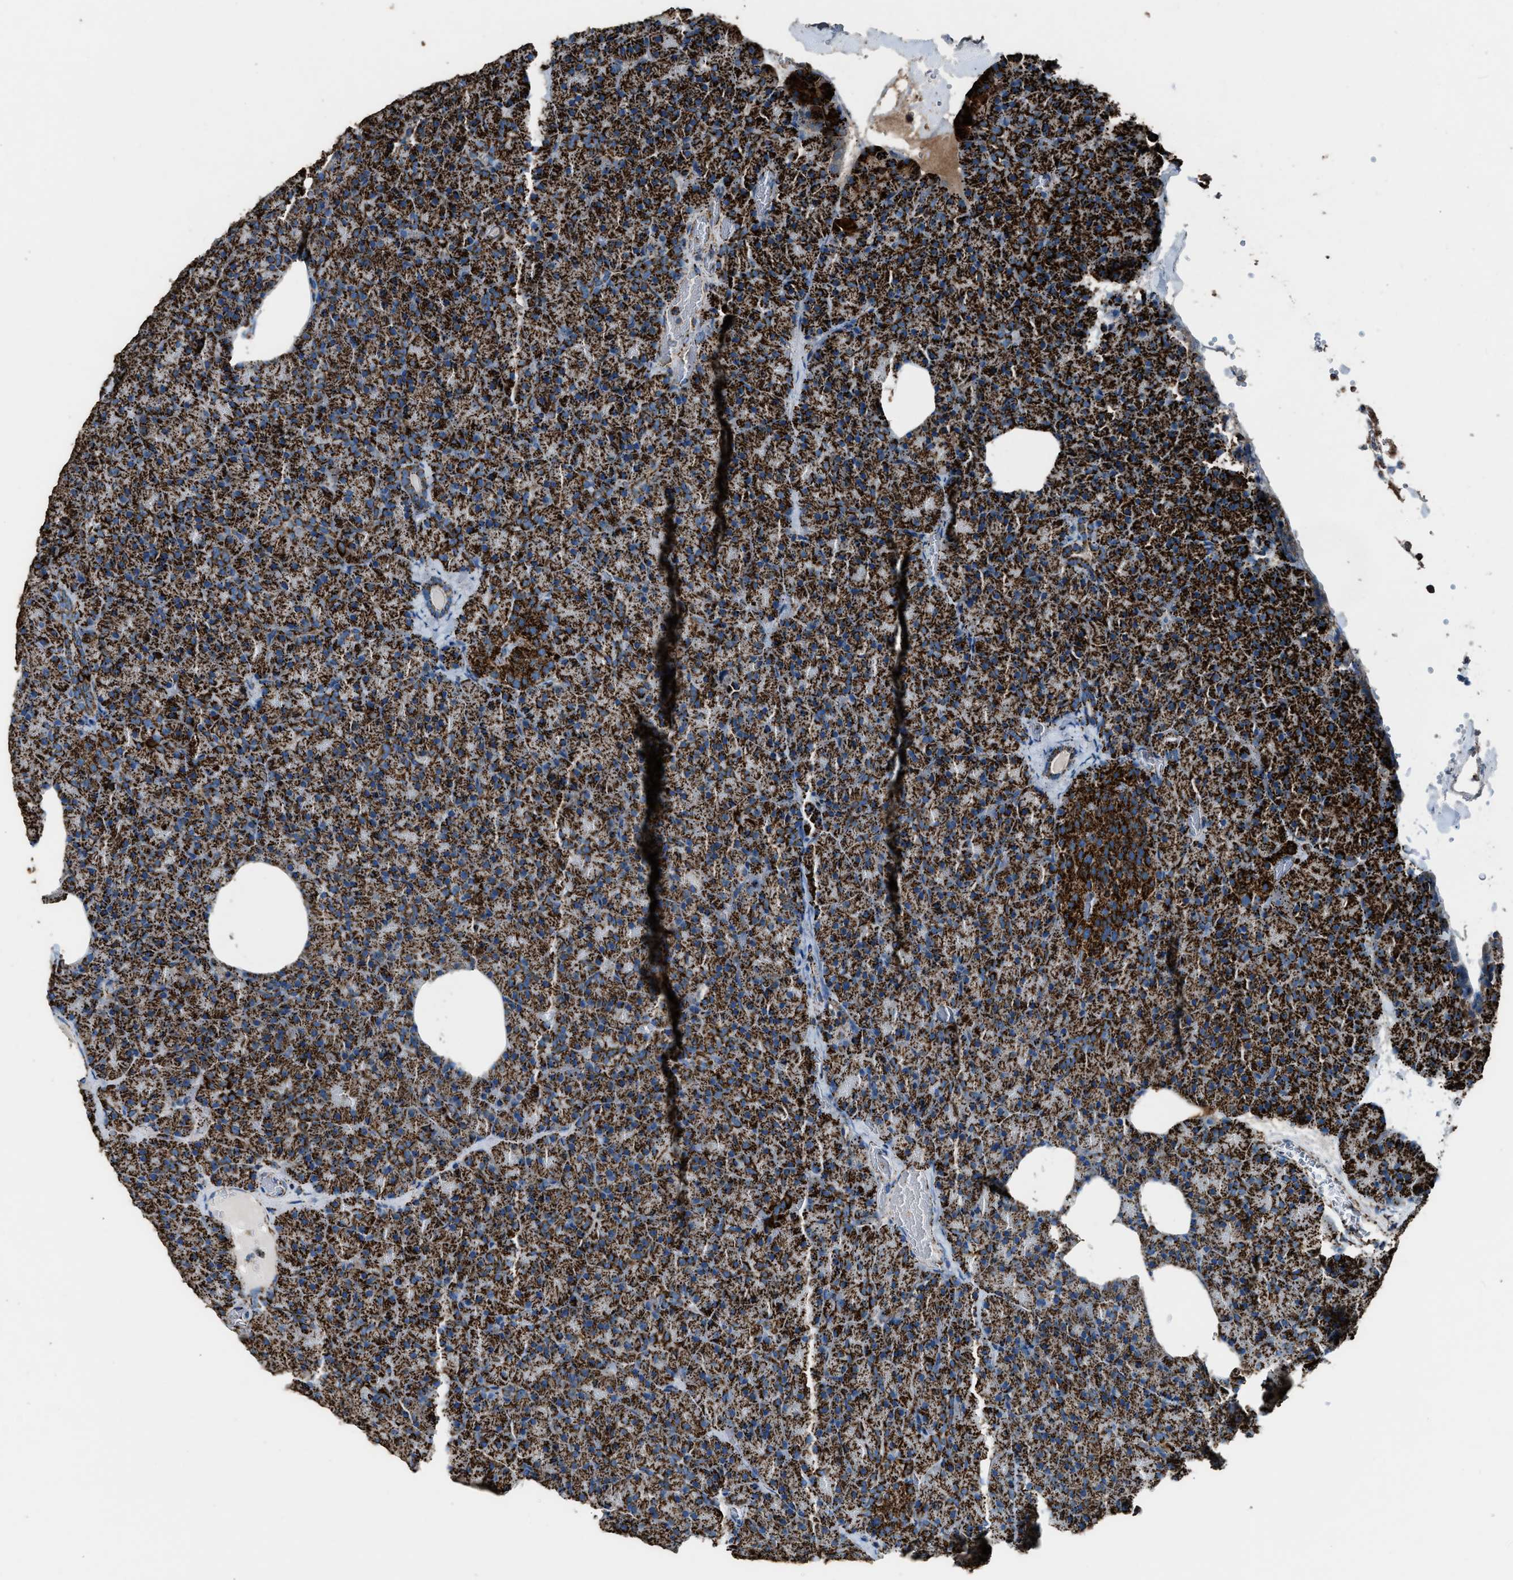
{"staining": {"intensity": "strong", "quantity": ">75%", "location": "cytoplasmic/membranous"}, "tissue": "pancreas", "cell_type": "Exocrine glandular cells", "image_type": "normal", "snomed": [{"axis": "morphology", "description": "Normal tissue, NOS"}, {"axis": "morphology", "description": "Carcinoid, malignant, NOS"}, {"axis": "topography", "description": "Pancreas"}], "caption": "Pancreas stained with a brown dye shows strong cytoplasmic/membranous positive expression in approximately >75% of exocrine glandular cells.", "gene": "MDH2", "patient": {"sex": "female", "age": 35}}